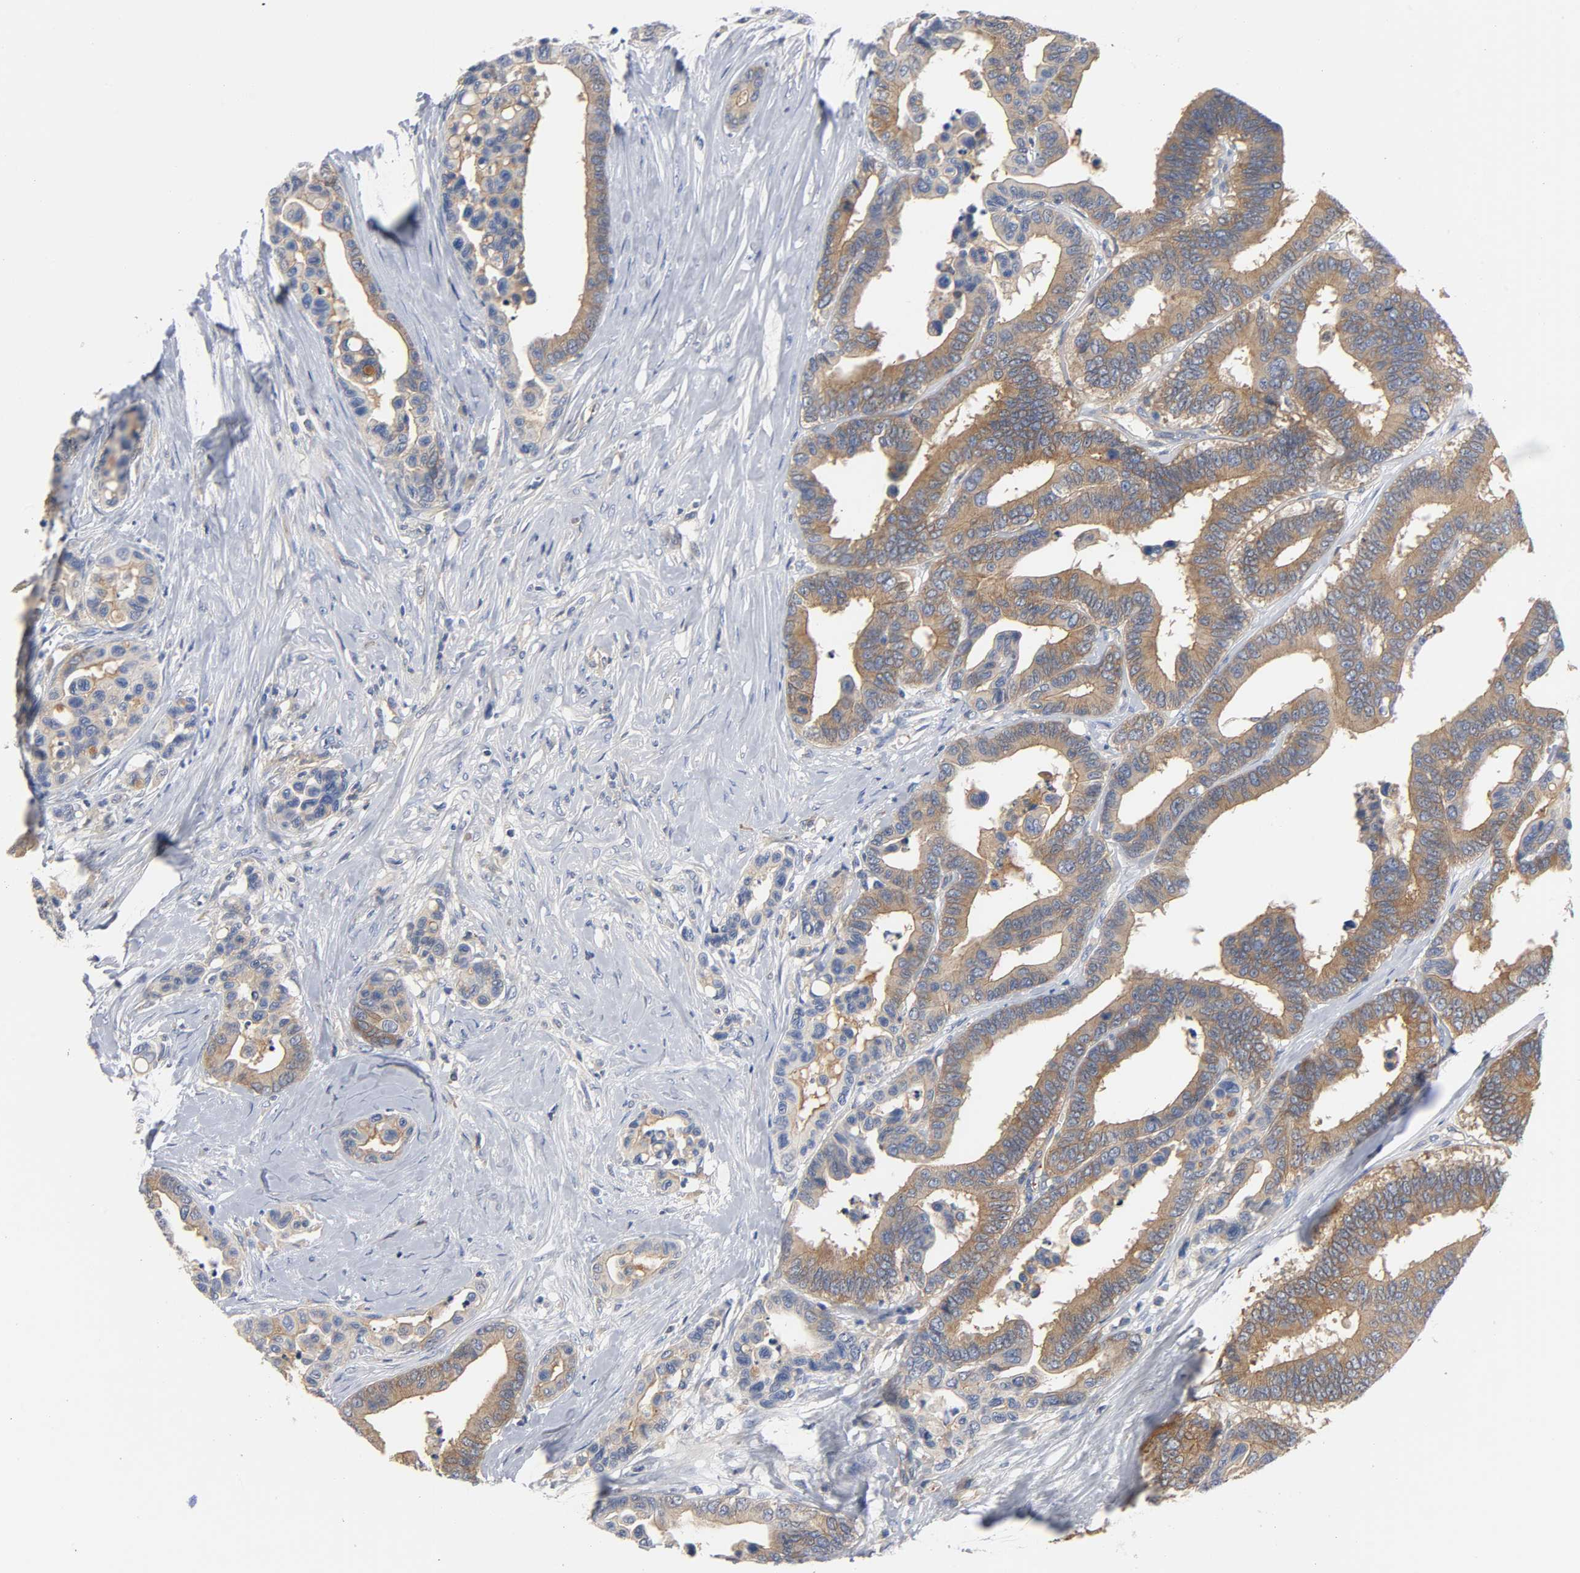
{"staining": {"intensity": "moderate", "quantity": ">75%", "location": "cytoplasmic/membranous"}, "tissue": "colorectal cancer", "cell_type": "Tumor cells", "image_type": "cancer", "snomed": [{"axis": "morphology", "description": "Adenocarcinoma, NOS"}, {"axis": "topography", "description": "Colon"}], "caption": "Immunohistochemical staining of human colorectal cancer displays moderate cytoplasmic/membranous protein staining in approximately >75% of tumor cells.", "gene": "SRC", "patient": {"sex": "male", "age": 82}}